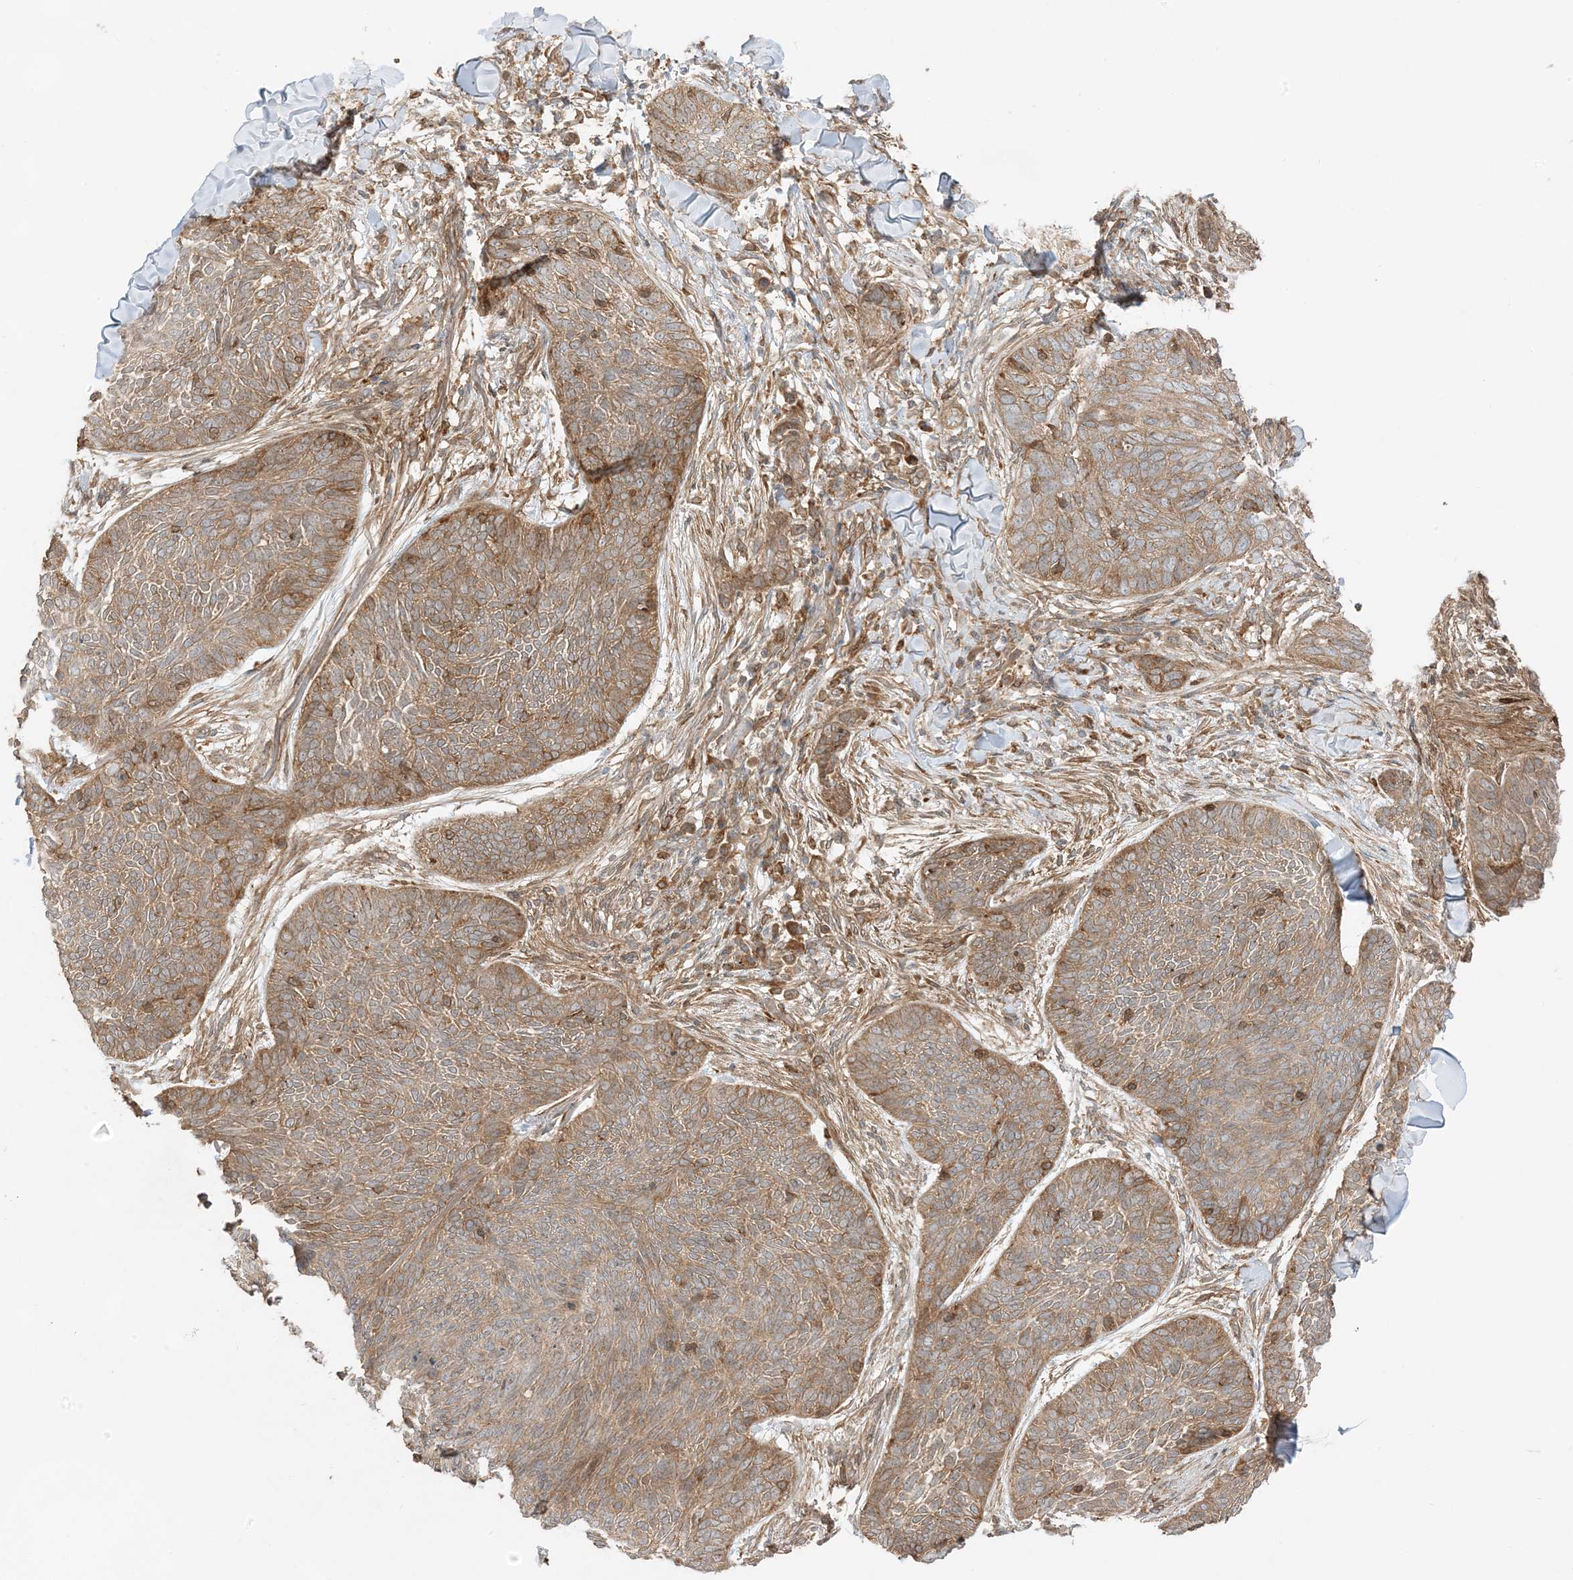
{"staining": {"intensity": "moderate", "quantity": ">75%", "location": "cytoplasmic/membranous"}, "tissue": "skin cancer", "cell_type": "Tumor cells", "image_type": "cancer", "snomed": [{"axis": "morphology", "description": "Basal cell carcinoma"}, {"axis": "topography", "description": "Skin"}], "caption": "The image reveals immunohistochemical staining of skin cancer (basal cell carcinoma). There is moderate cytoplasmic/membranous staining is present in about >75% of tumor cells.", "gene": "SCARF2", "patient": {"sex": "male", "age": 85}}